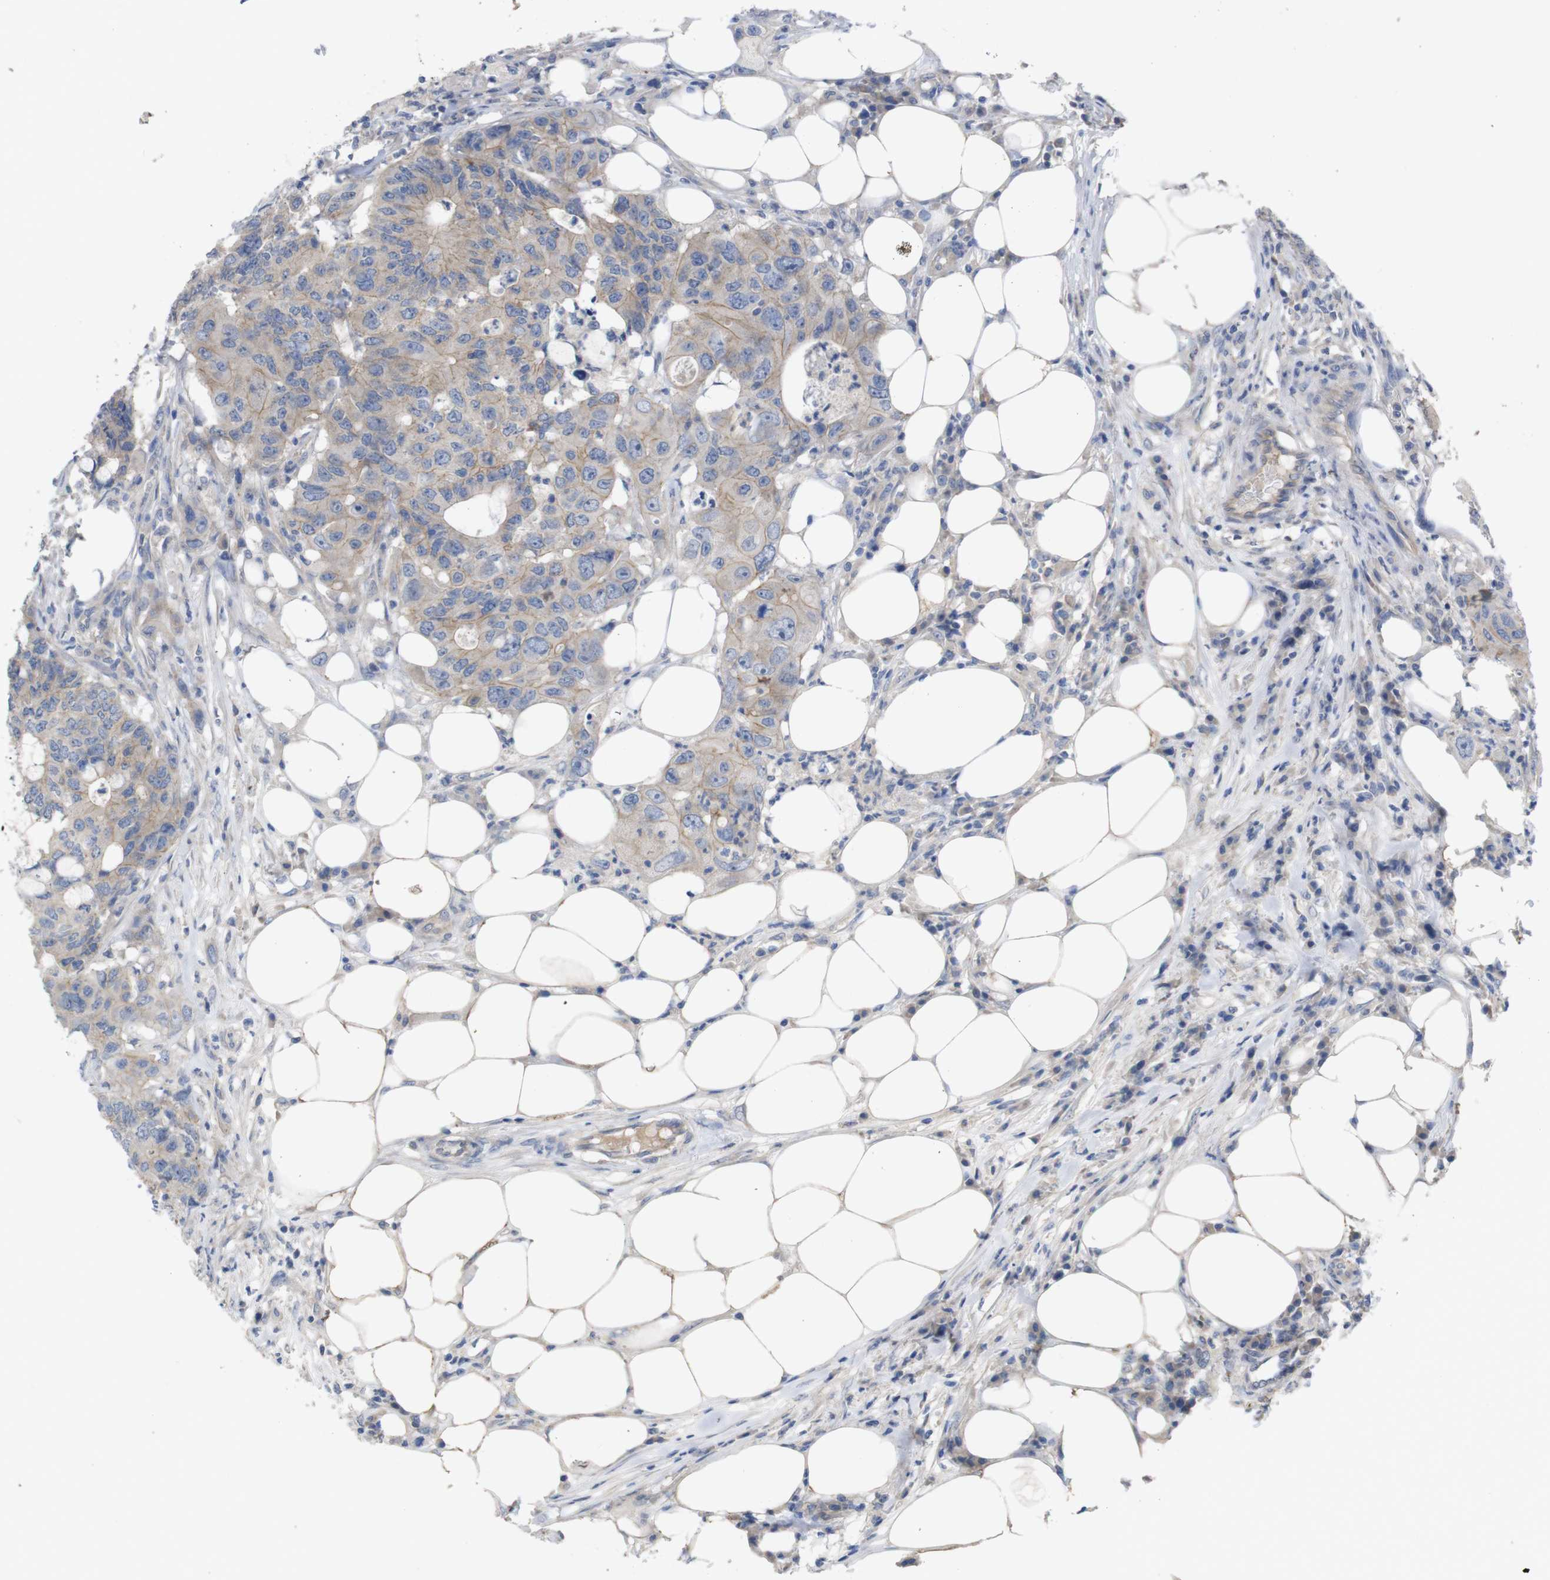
{"staining": {"intensity": "weak", "quantity": ">75%", "location": "cytoplasmic/membranous"}, "tissue": "colorectal cancer", "cell_type": "Tumor cells", "image_type": "cancer", "snomed": [{"axis": "morphology", "description": "Adenocarcinoma, NOS"}, {"axis": "topography", "description": "Colon"}], "caption": "Immunohistochemistry image of neoplastic tissue: colorectal cancer stained using immunohistochemistry (IHC) displays low levels of weak protein expression localized specifically in the cytoplasmic/membranous of tumor cells, appearing as a cytoplasmic/membranous brown color.", "gene": "KIDINS220", "patient": {"sex": "male", "age": 71}}